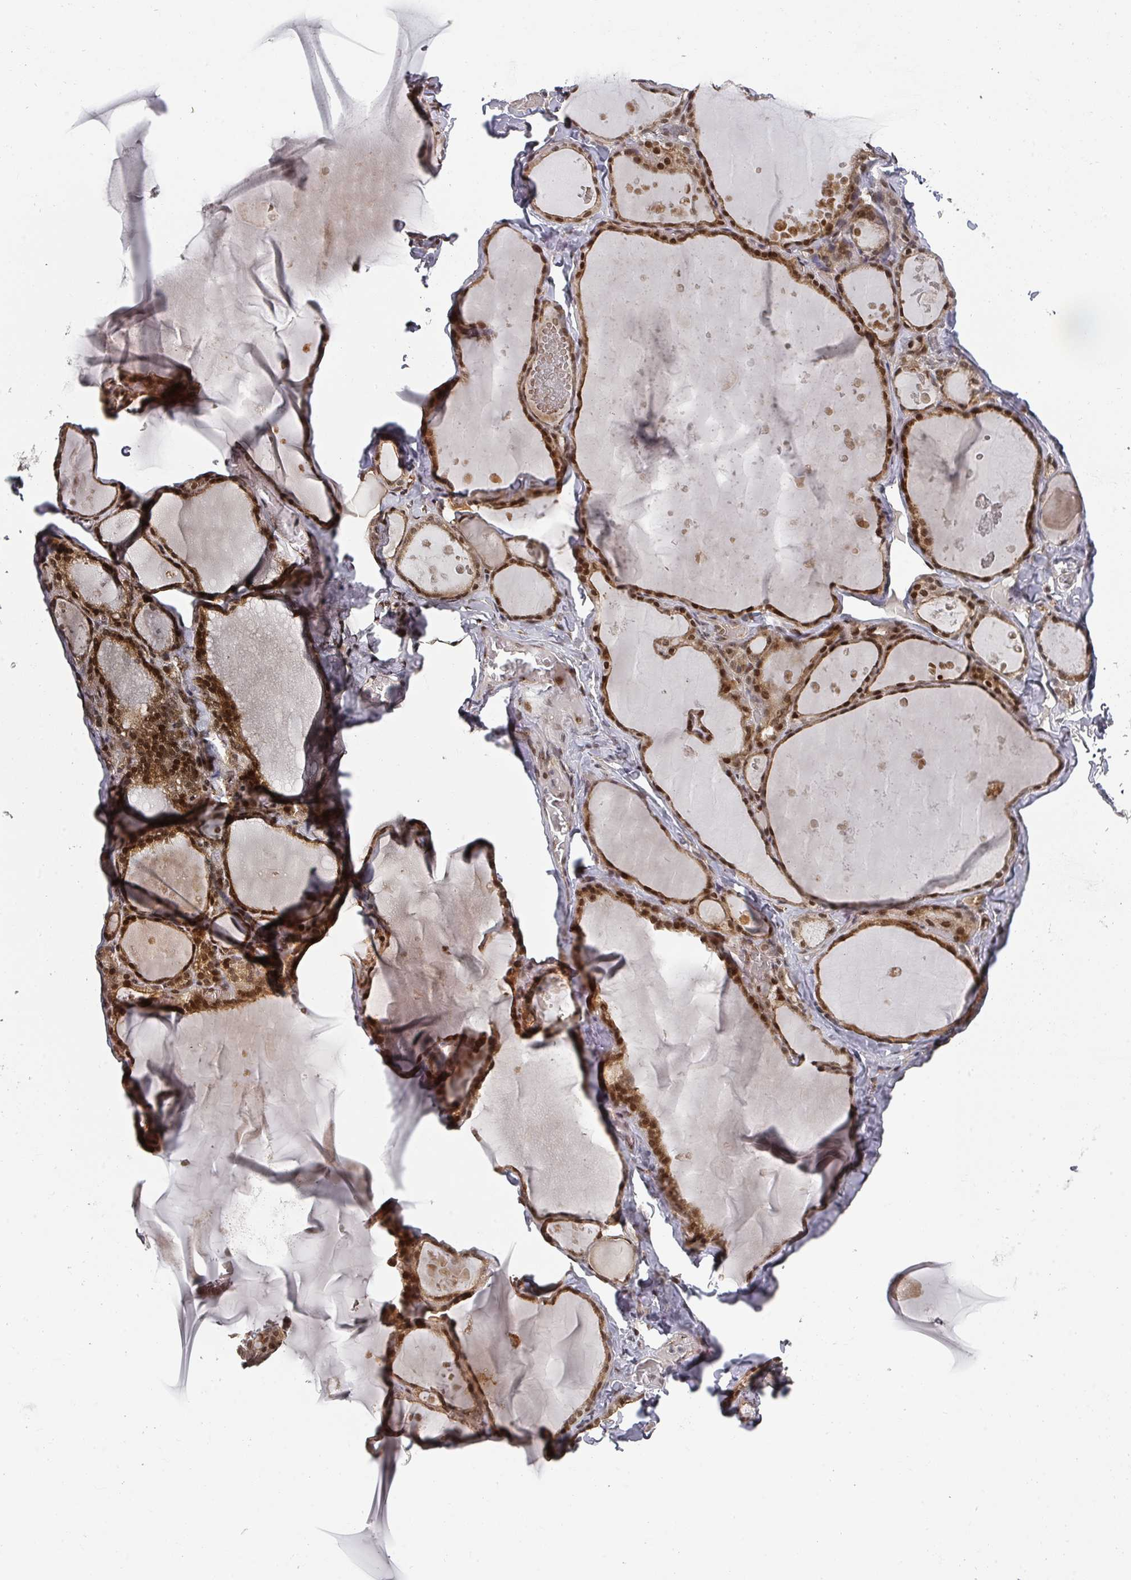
{"staining": {"intensity": "moderate", "quantity": ">75%", "location": "cytoplasmic/membranous,nuclear"}, "tissue": "thyroid gland", "cell_type": "Glandular cells", "image_type": "normal", "snomed": [{"axis": "morphology", "description": "Normal tissue, NOS"}, {"axis": "topography", "description": "Thyroid gland"}], "caption": "IHC (DAB) staining of normal human thyroid gland exhibits moderate cytoplasmic/membranous,nuclear protein positivity in approximately >75% of glandular cells.", "gene": "KIF1C", "patient": {"sex": "male", "age": 56}}